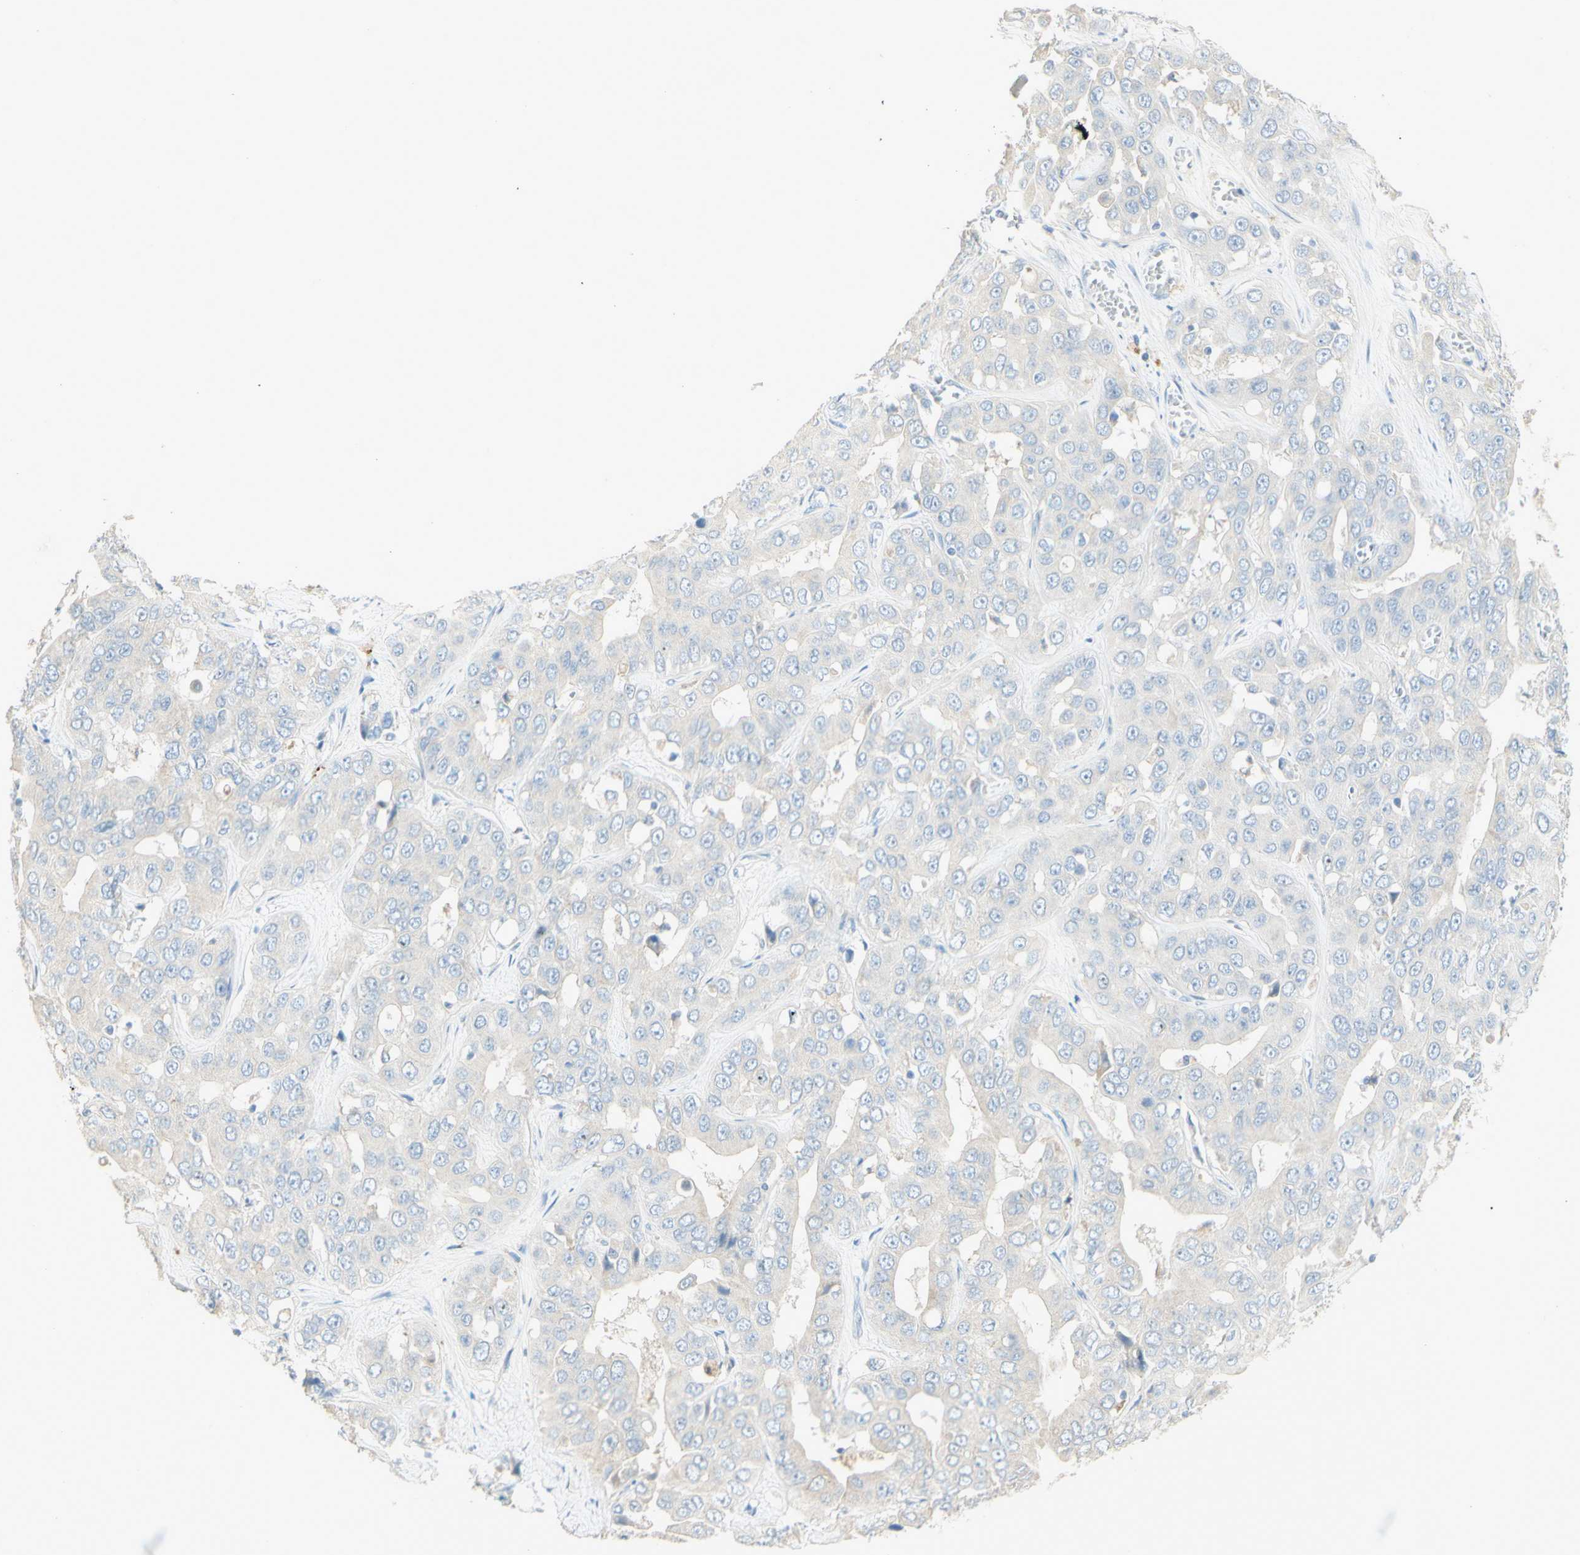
{"staining": {"intensity": "negative", "quantity": "none", "location": "none"}, "tissue": "liver cancer", "cell_type": "Tumor cells", "image_type": "cancer", "snomed": [{"axis": "morphology", "description": "Cholangiocarcinoma"}, {"axis": "topography", "description": "Liver"}], "caption": "Protein analysis of liver cancer shows no significant positivity in tumor cells. The staining was performed using DAB to visualize the protein expression in brown, while the nuclei were stained in blue with hematoxylin (Magnification: 20x).", "gene": "ART3", "patient": {"sex": "female", "age": 52}}